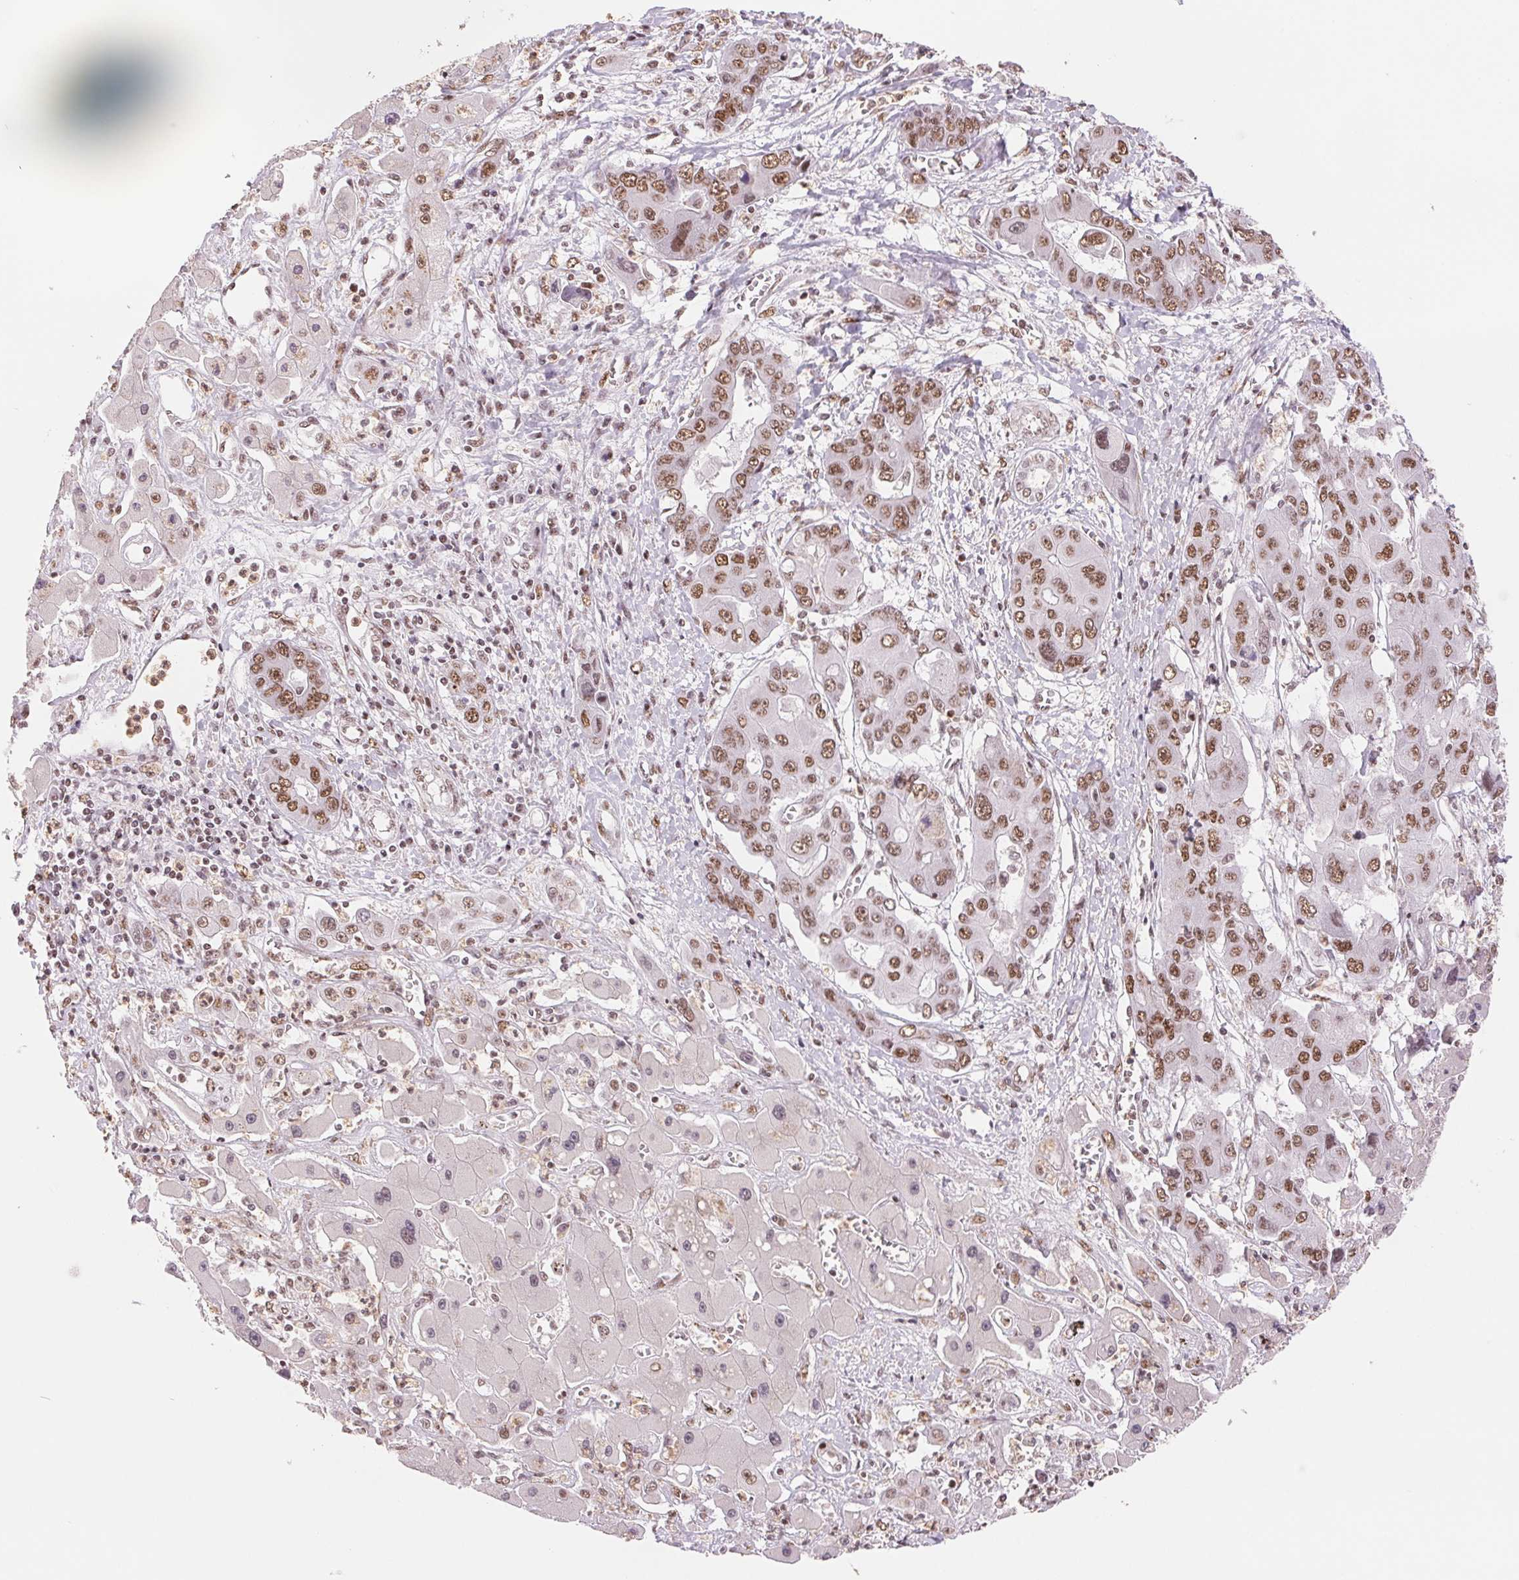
{"staining": {"intensity": "moderate", "quantity": ">75%", "location": "nuclear"}, "tissue": "liver cancer", "cell_type": "Tumor cells", "image_type": "cancer", "snomed": [{"axis": "morphology", "description": "Cholangiocarcinoma"}, {"axis": "topography", "description": "Liver"}], "caption": "Immunohistochemistry (DAB) staining of liver cholangiocarcinoma shows moderate nuclear protein expression in about >75% of tumor cells.", "gene": "SREK1", "patient": {"sex": "male", "age": 67}}